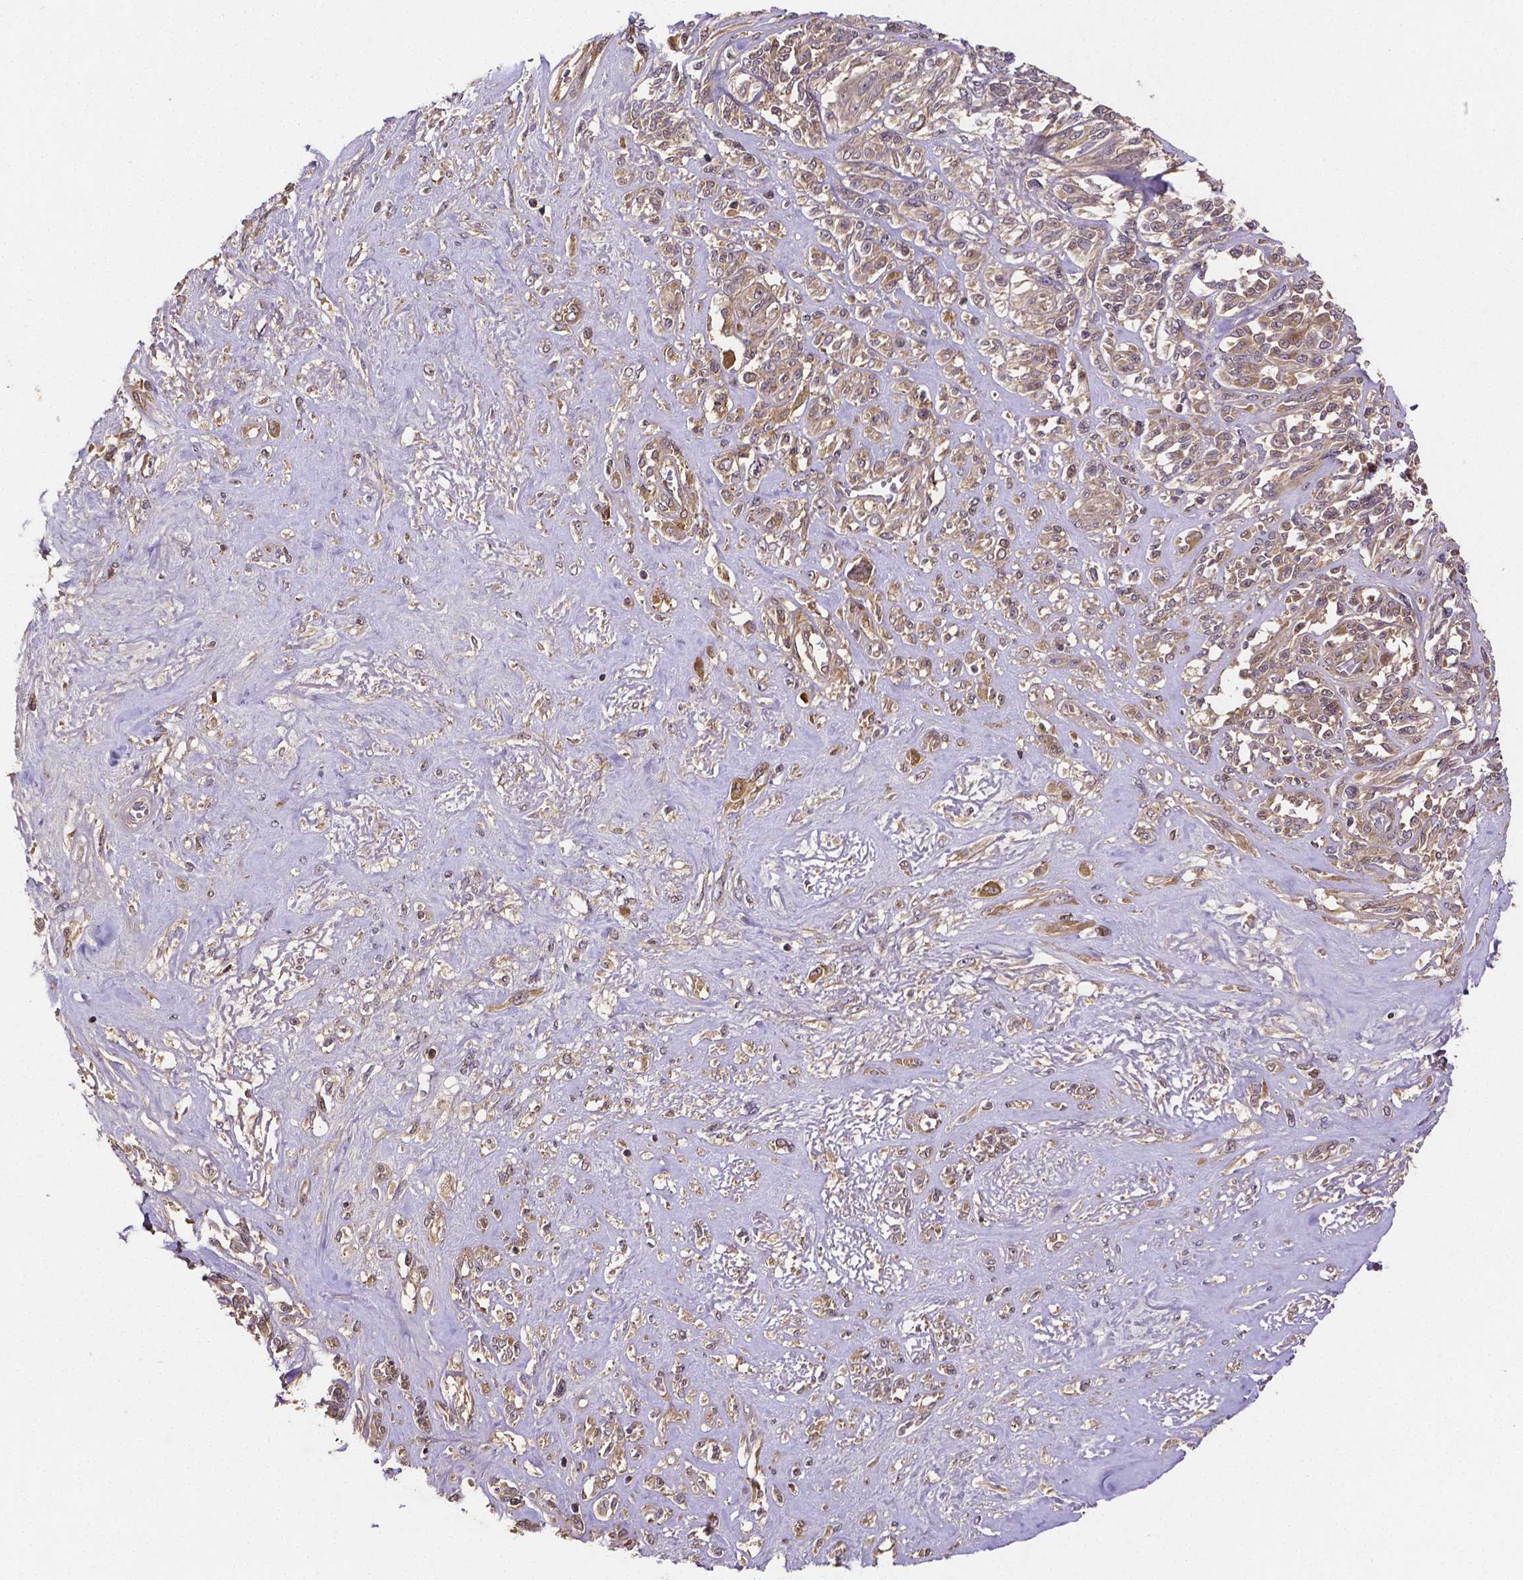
{"staining": {"intensity": "weak", "quantity": "25%-75%", "location": "cytoplasmic/membranous"}, "tissue": "melanoma", "cell_type": "Tumor cells", "image_type": "cancer", "snomed": [{"axis": "morphology", "description": "Malignant melanoma, NOS"}, {"axis": "topography", "description": "Skin"}], "caption": "High-magnification brightfield microscopy of malignant melanoma stained with DAB (3,3'-diaminobenzidine) (brown) and counterstained with hematoxylin (blue). tumor cells exhibit weak cytoplasmic/membranous expression is identified in approximately25%-75% of cells. The staining was performed using DAB (3,3'-diaminobenzidine), with brown indicating positive protein expression. Nuclei are stained blue with hematoxylin.", "gene": "RNF123", "patient": {"sex": "female", "age": 91}}